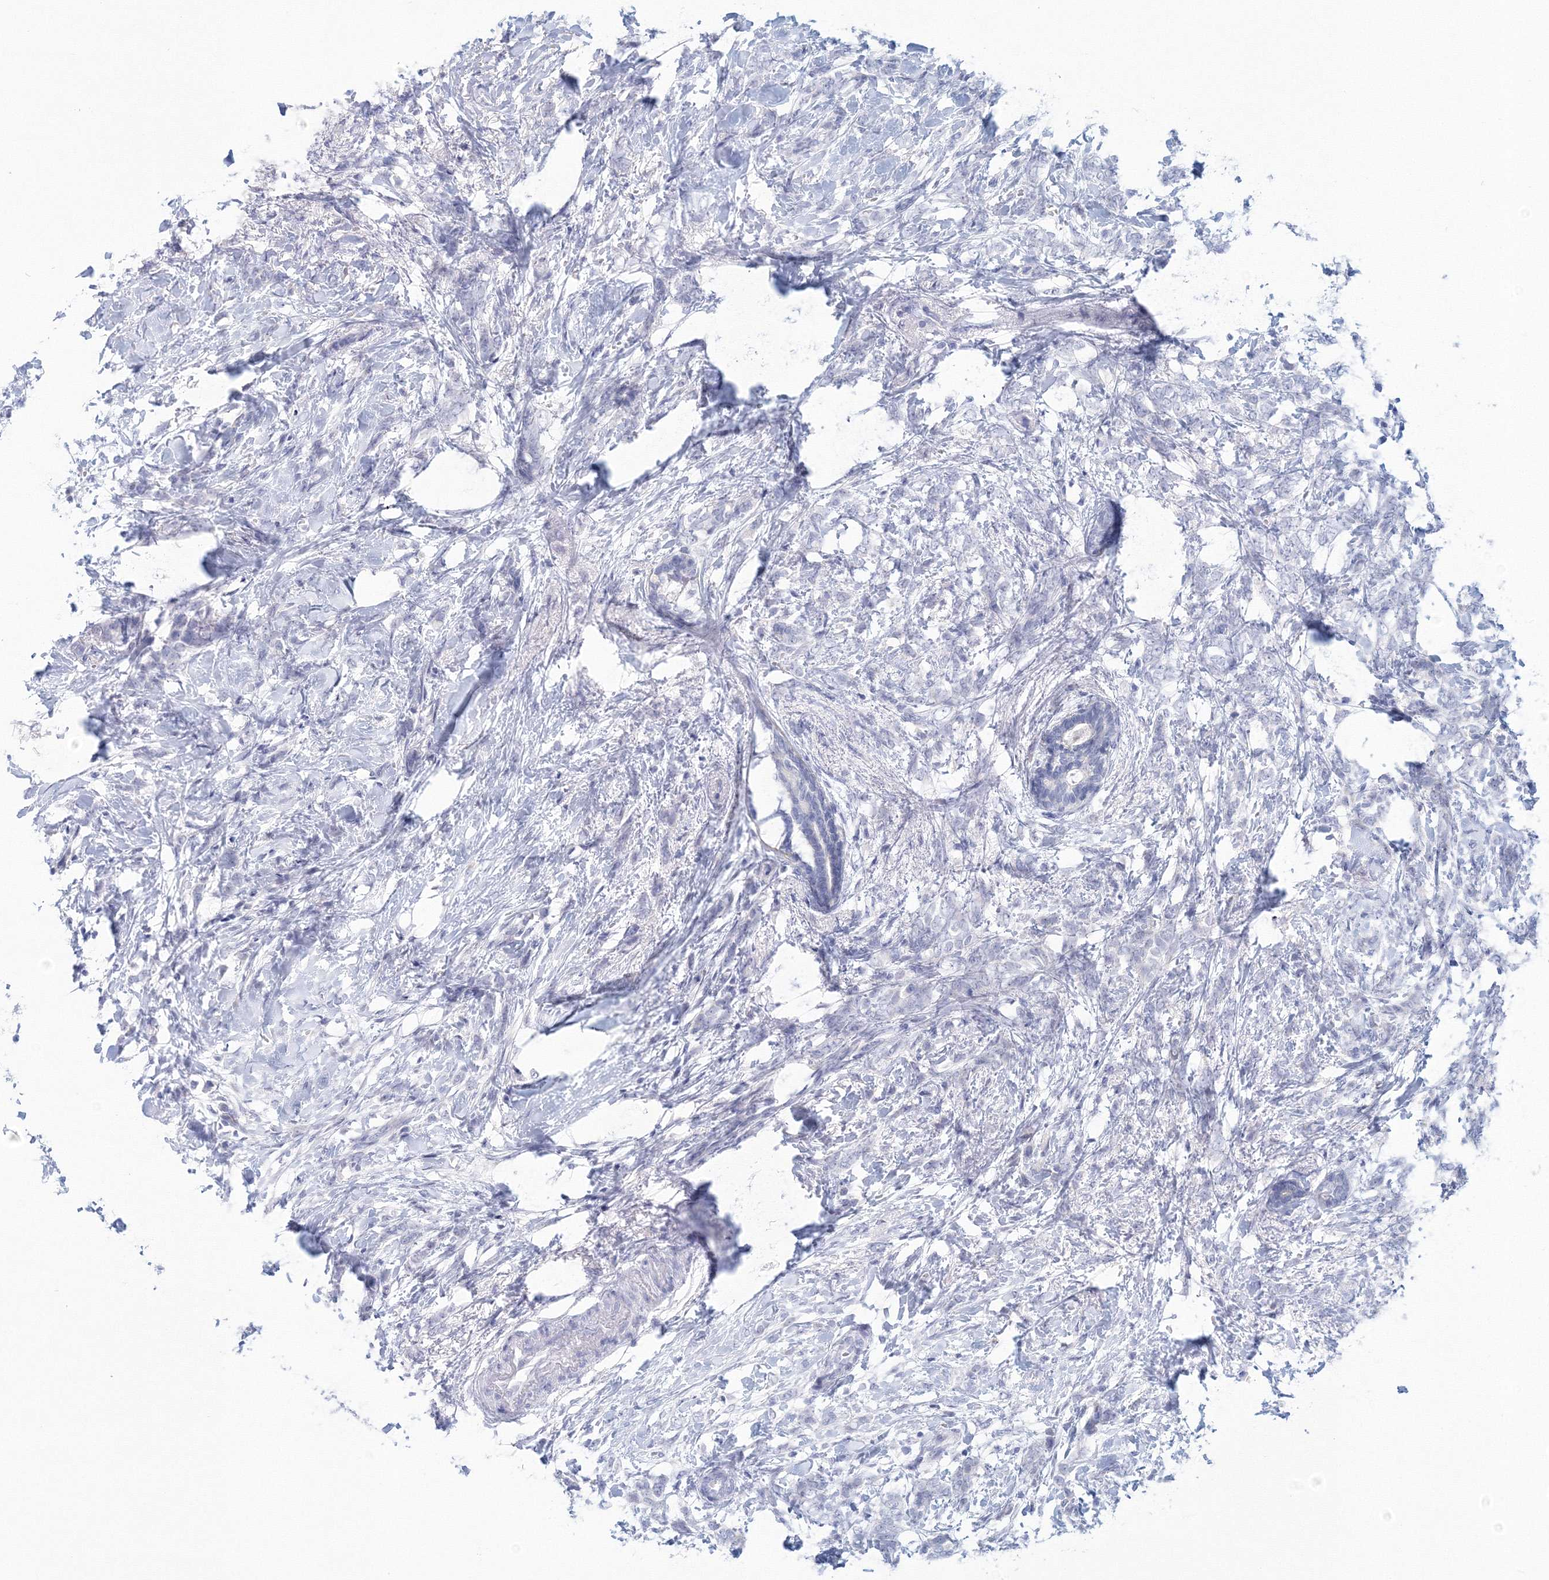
{"staining": {"intensity": "negative", "quantity": "none", "location": "none"}, "tissue": "breast cancer", "cell_type": "Tumor cells", "image_type": "cancer", "snomed": [{"axis": "morphology", "description": "Lobular carcinoma, in situ"}, {"axis": "morphology", "description": "Lobular carcinoma"}, {"axis": "topography", "description": "Breast"}], "caption": "The micrograph demonstrates no significant expression in tumor cells of breast lobular carcinoma in situ.", "gene": "VSIG1", "patient": {"sex": "female", "age": 41}}